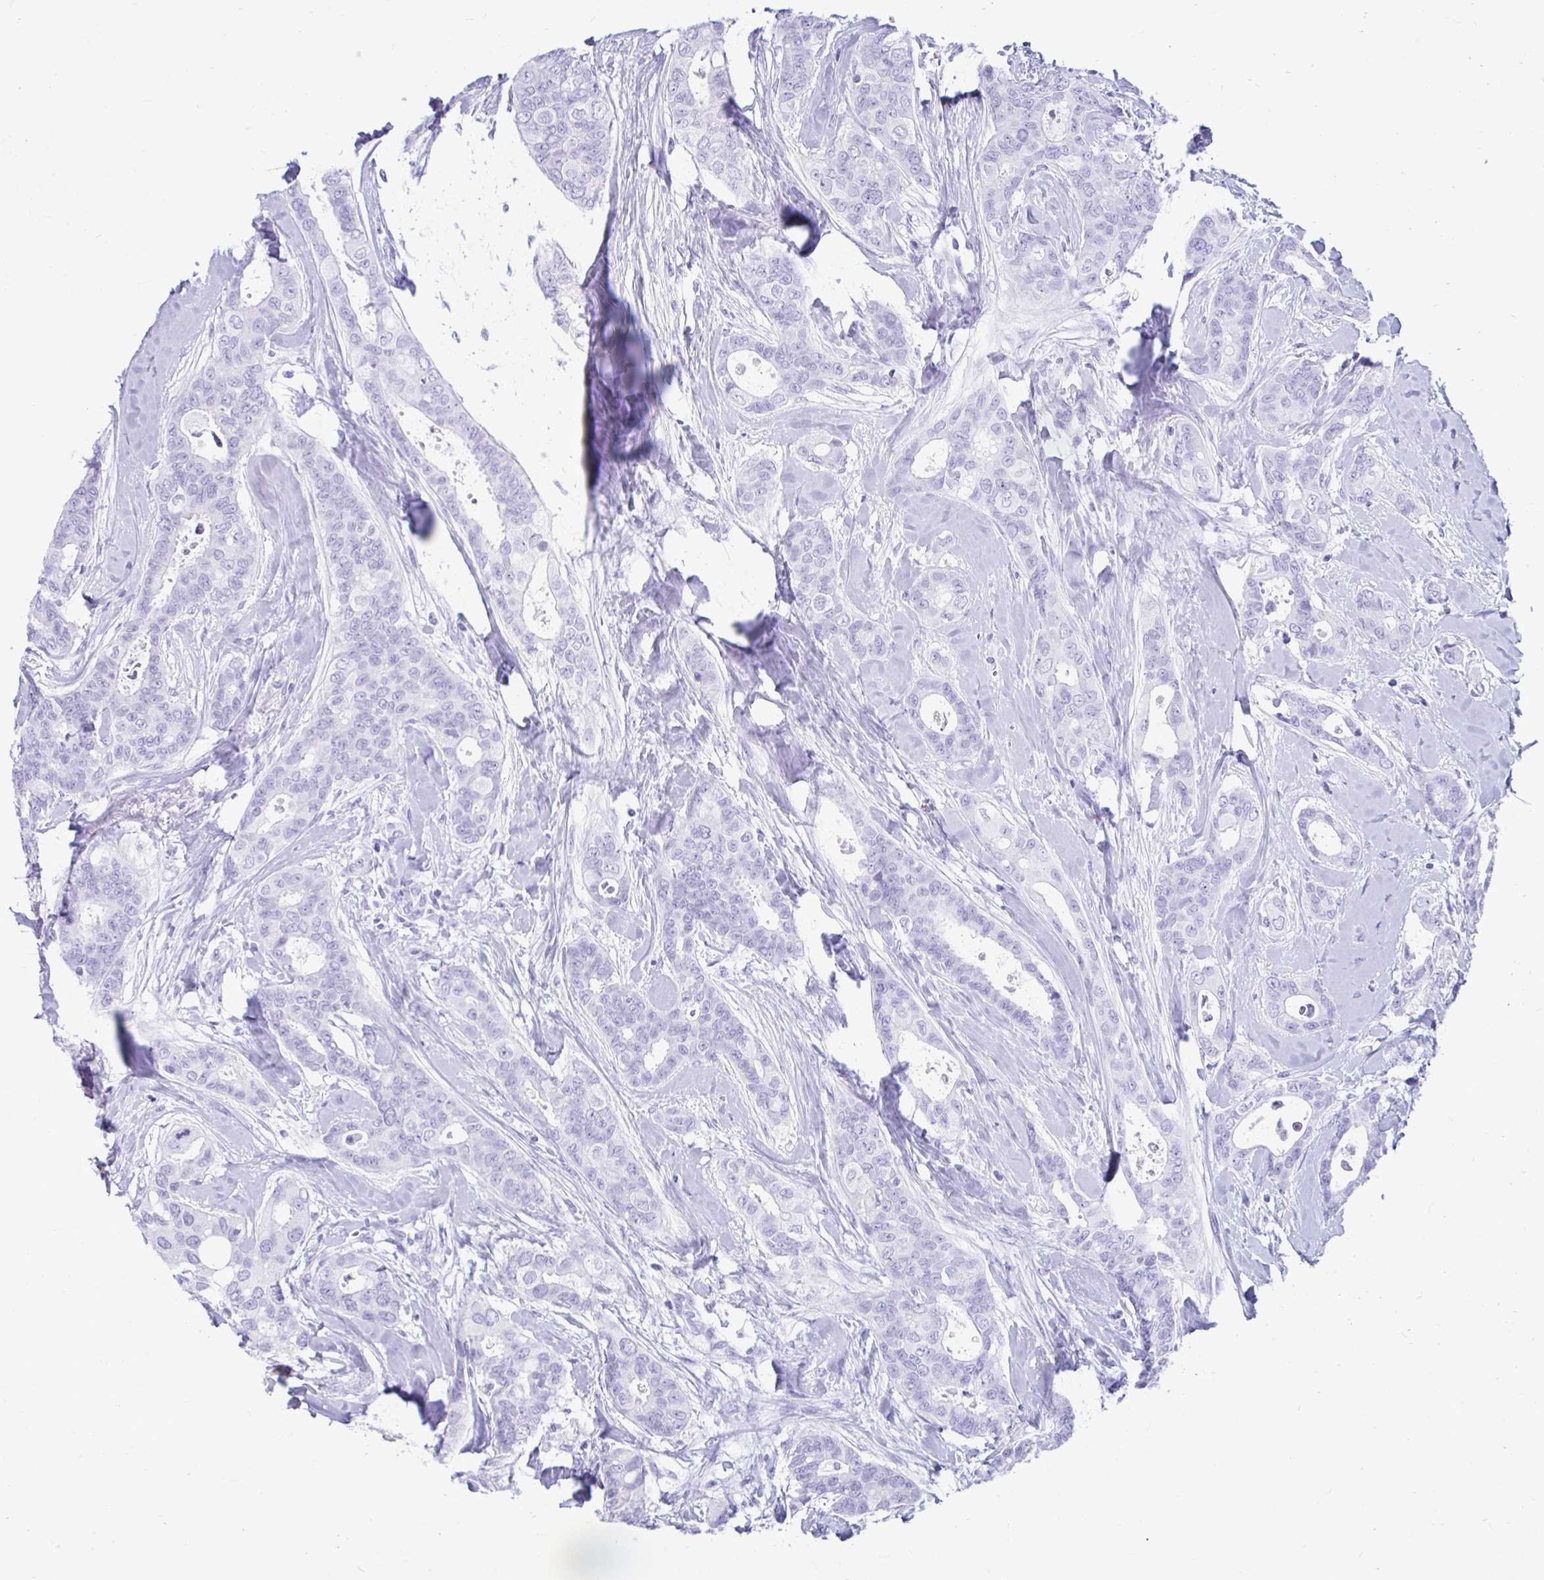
{"staining": {"intensity": "negative", "quantity": "none", "location": "none"}, "tissue": "breast cancer", "cell_type": "Tumor cells", "image_type": "cancer", "snomed": [{"axis": "morphology", "description": "Duct carcinoma"}, {"axis": "topography", "description": "Breast"}], "caption": "Infiltrating ductal carcinoma (breast) was stained to show a protein in brown. There is no significant positivity in tumor cells.", "gene": "SMIM9", "patient": {"sex": "female", "age": 45}}